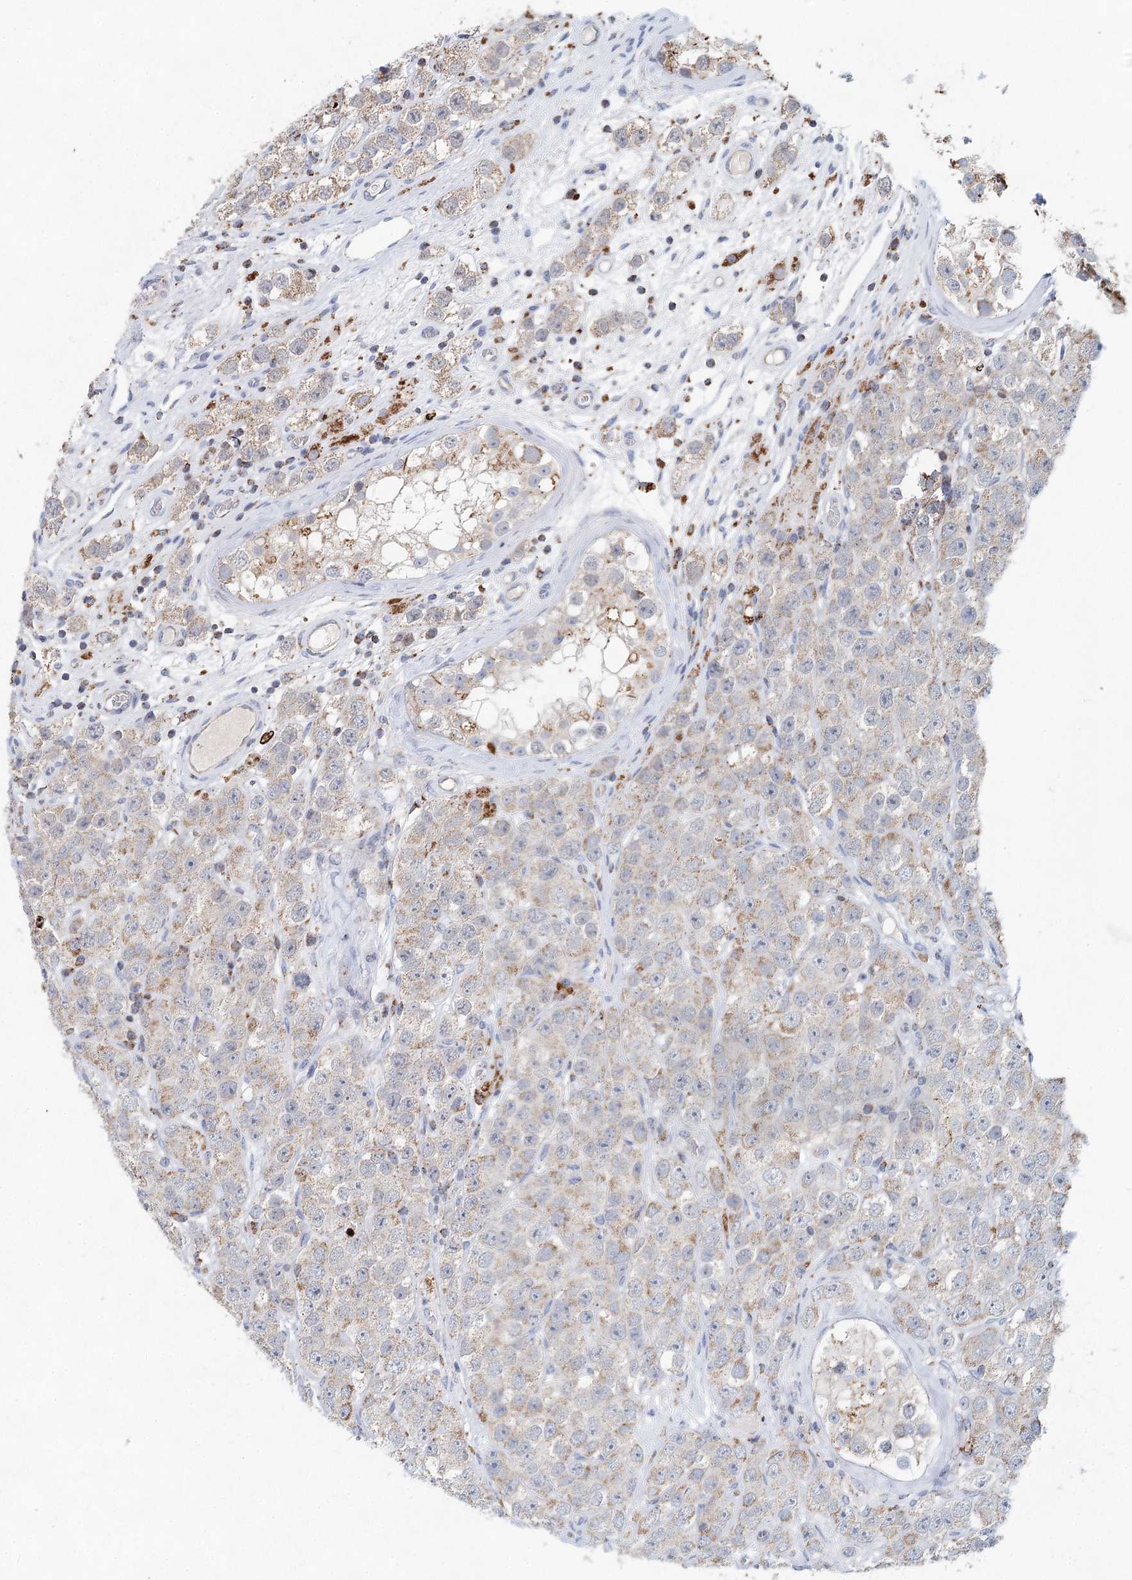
{"staining": {"intensity": "weak", "quantity": ">75%", "location": "cytoplasmic/membranous"}, "tissue": "testis cancer", "cell_type": "Tumor cells", "image_type": "cancer", "snomed": [{"axis": "morphology", "description": "Seminoma, NOS"}, {"axis": "topography", "description": "Testis"}], "caption": "About >75% of tumor cells in human seminoma (testis) display weak cytoplasmic/membranous protein positivity as visualized by brown immunohistochemical staining.", "gene": "XPO6", "patient": {"sex": "male", "age": 28}}